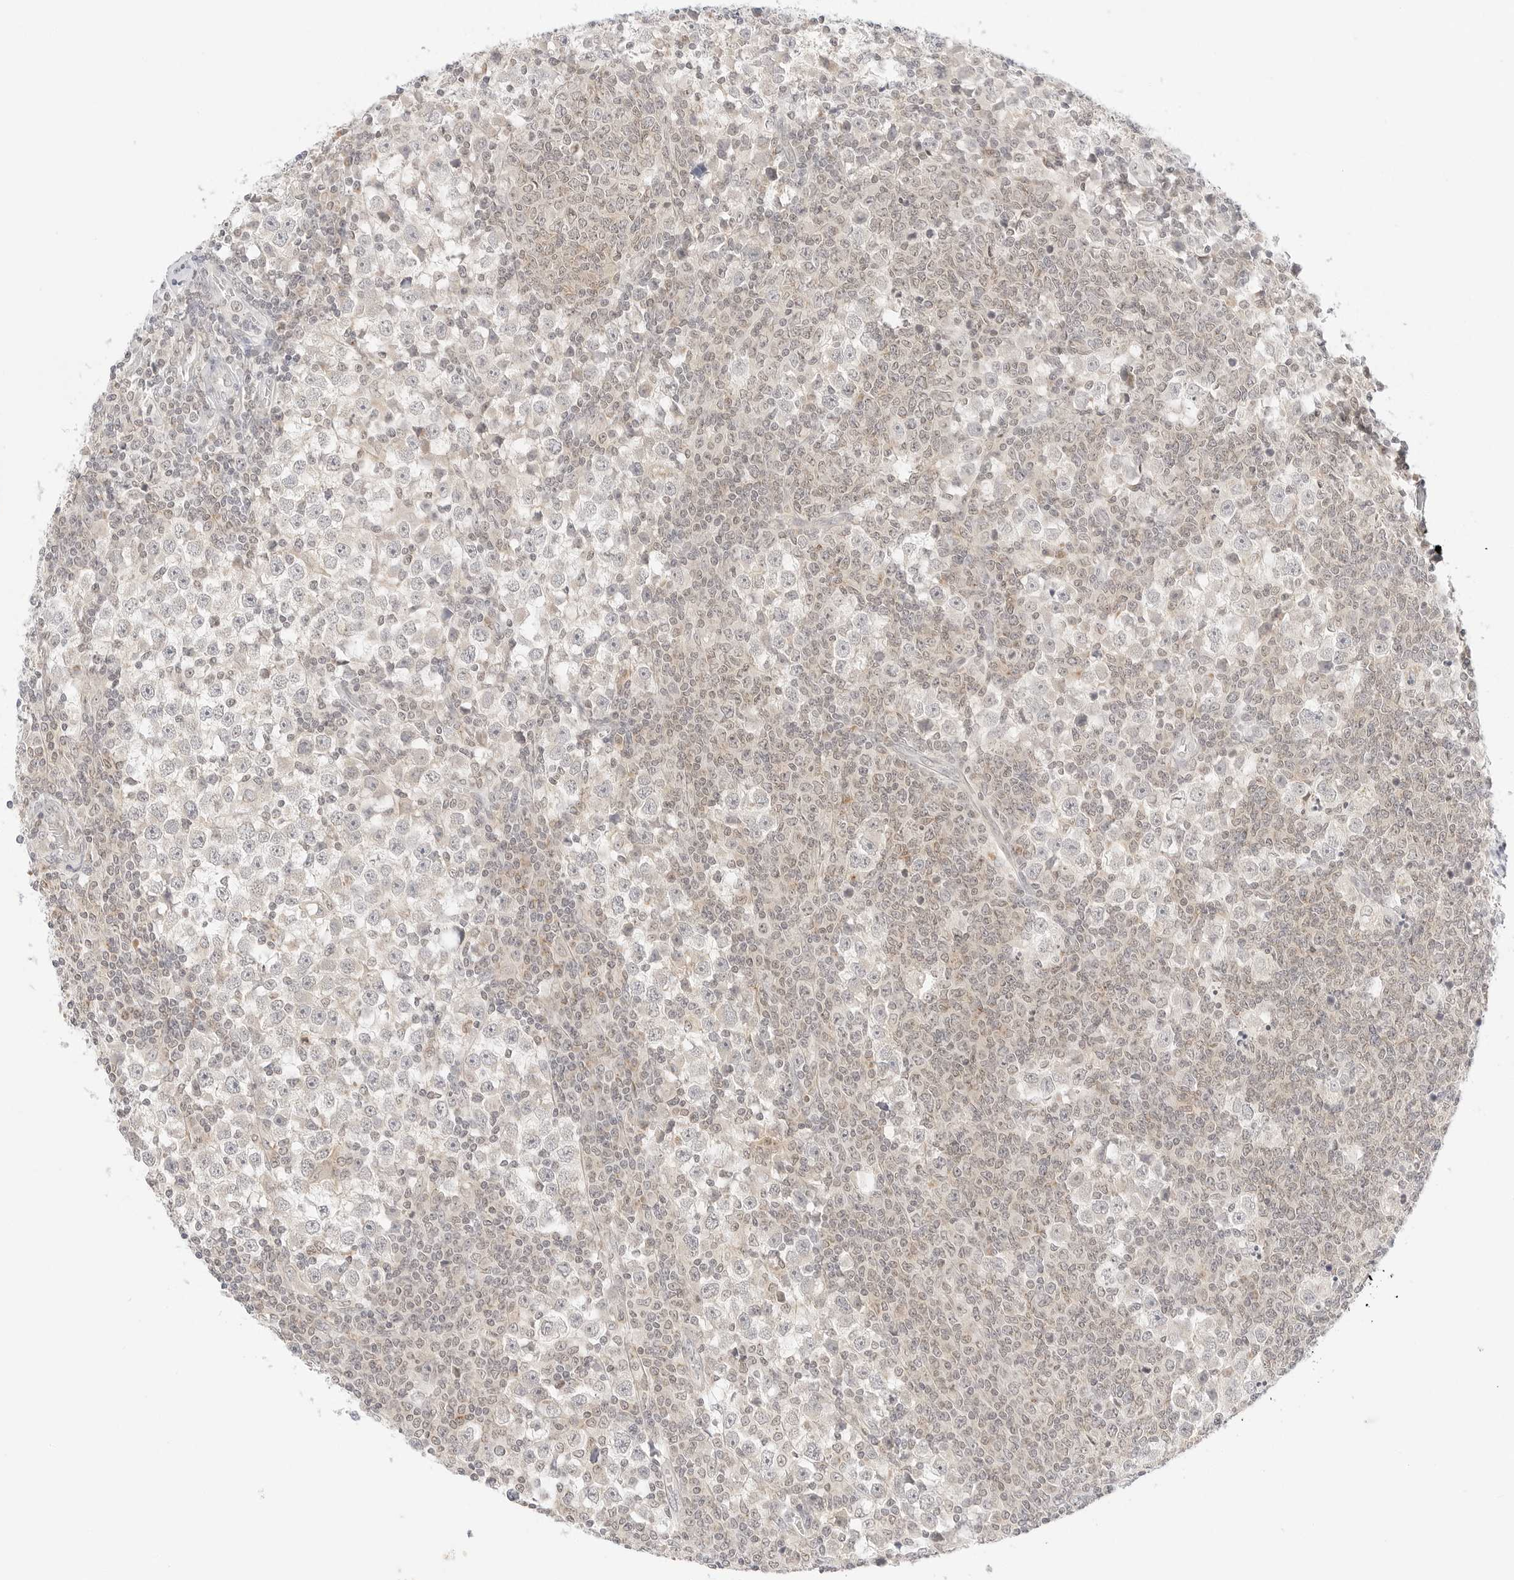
{"staining": {"intensity": "negative", "quantity": "none", "location": "none"}, "tissue": "testis cancer", "cell_type": "Tumor cells", "image_type": "cancer", "snomed": [{"axis": "morphology", "description": "Seminoma, NOS"}, {"axis": "topography", "description": "Testis"}], "caption": "IHC micrograph of testis cancer stained for a protein (brown), which exhibits no expression in tumor cells.", "gene": "GNAS", "patient": {"sex": "male", "age": 65}}